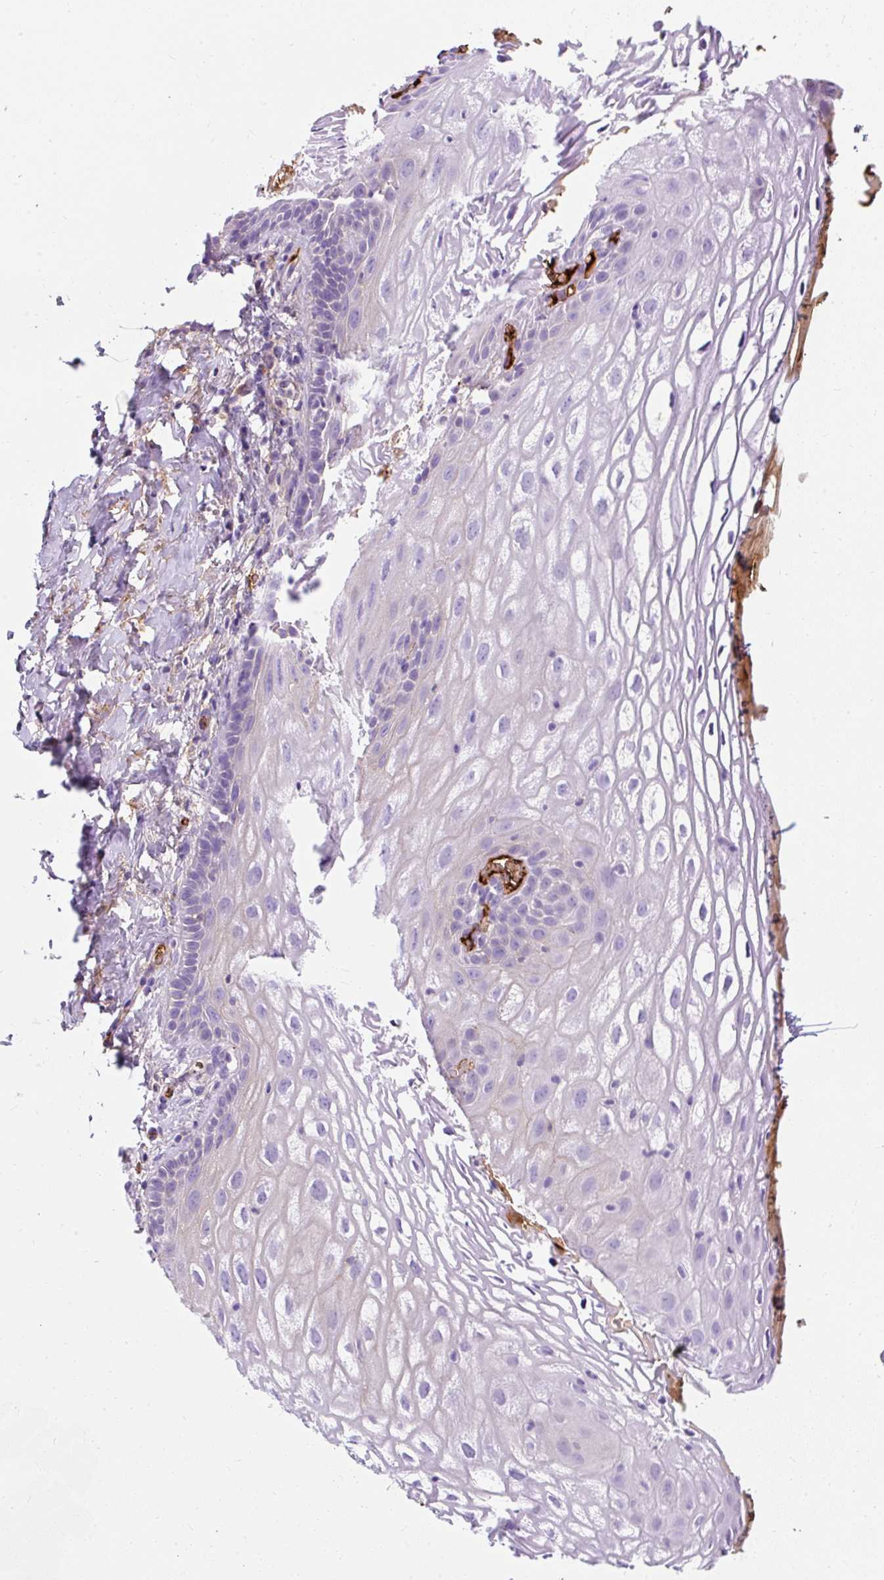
{"staining": {"intensity": "weak", "quantity": "25%-75%", "location": "cytoplasmic/membranous"}, "tissue": "vagina", "cell_type": "Squamous epithelial cells", "image_type": "normal", "snomed": [{"axis": "morphology", "description": "Normal tissue, NOS"}, {"axis": "morphology", "description": "Adenocarcinoma, NOS"}, {"axis": "topography", "description": "Rectum"}, {"axis": "topography", "description": "Vagina"}, {"axis": "topography", "description": "Peripheral nerve tissue"}], "caption": "Squamous epithelial cells exhibit weak cytoplasmic/membranous positivity in approximately 25%-75% of cells in normal vagina. (IHC, brightfield microscopy, high magnification).", "gene": "APOC2", "patient": {"sex": "female", "age": 71}}